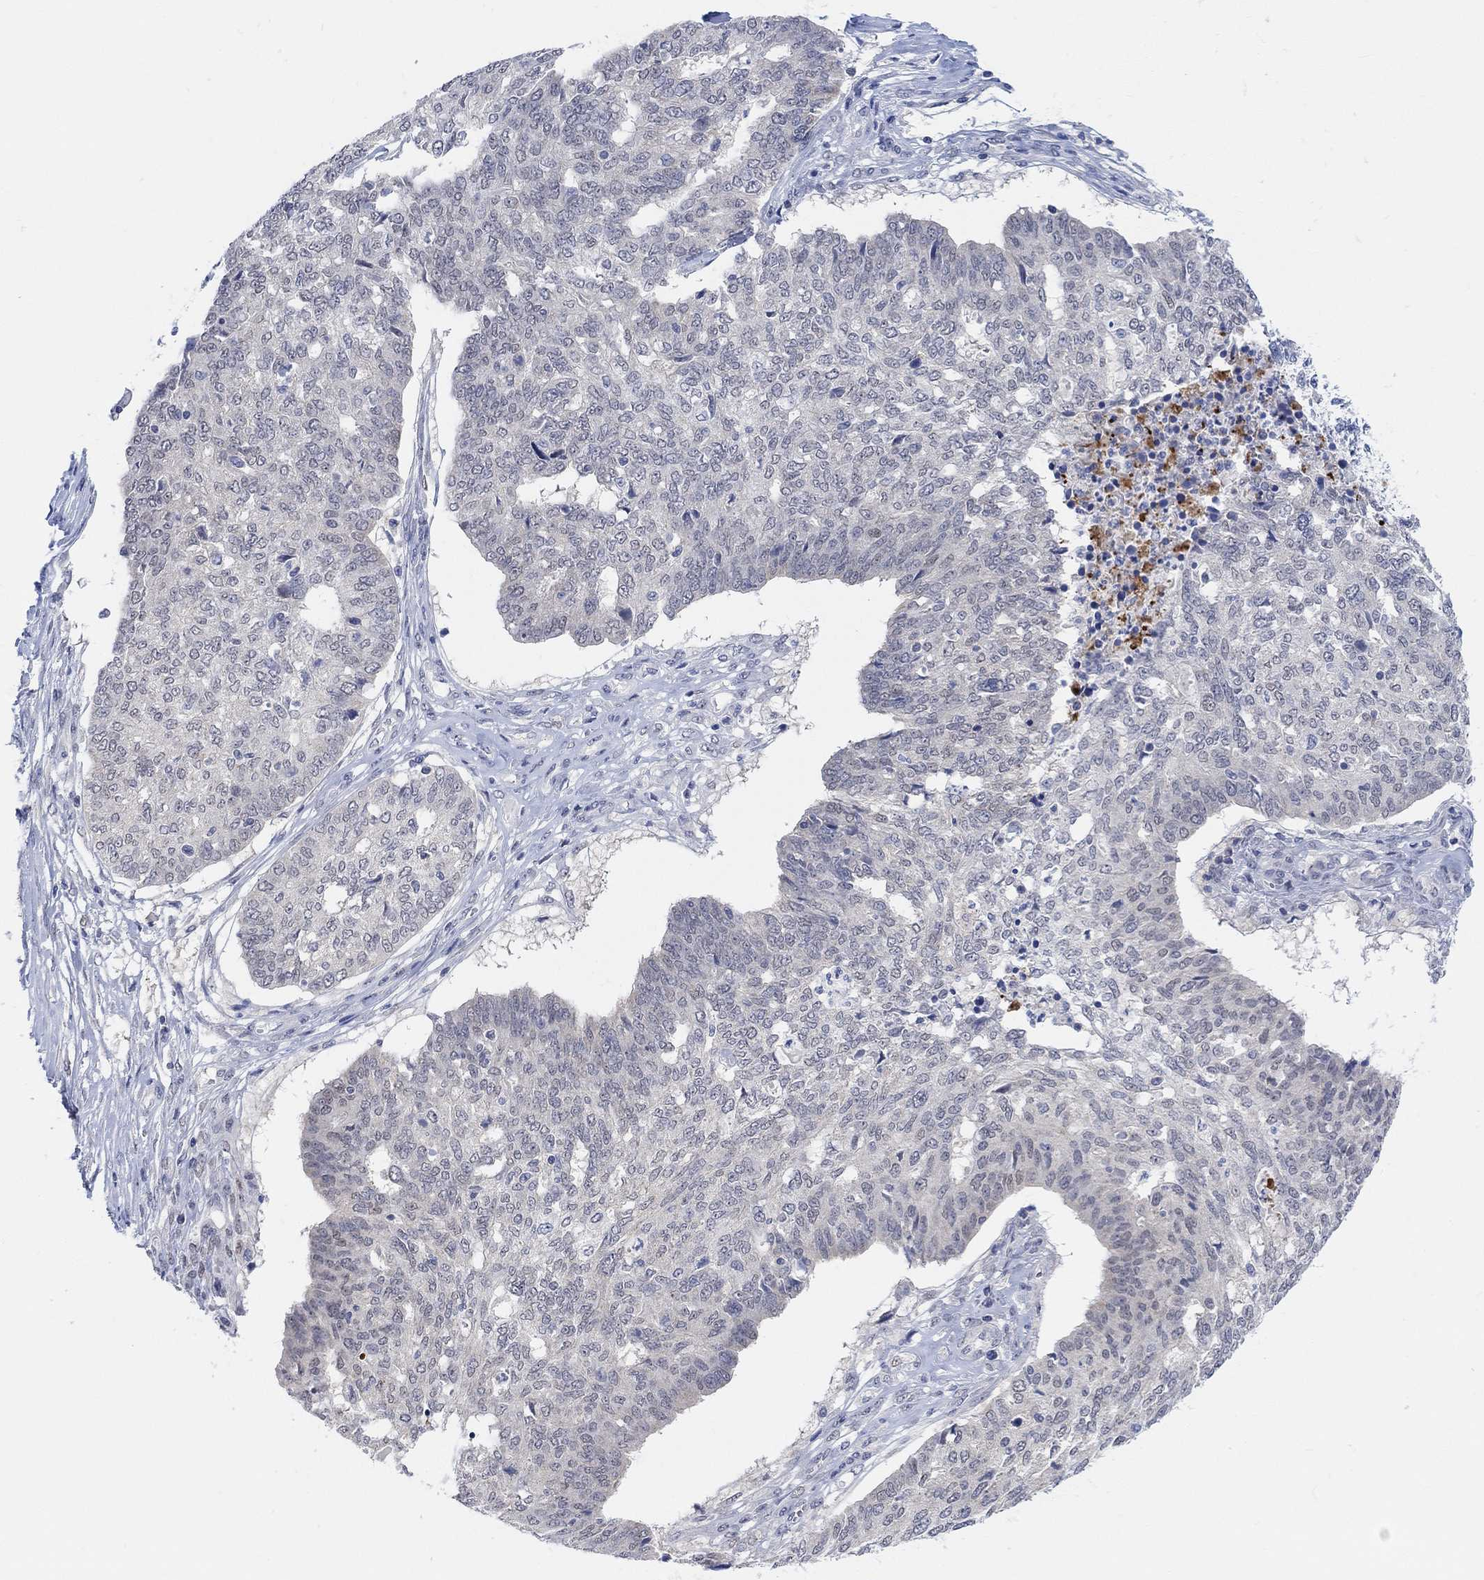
{"staining": {"intensity": "negative", "quantity": "none", "location": "none"}, "tissue": "ovarian cancer", "cell_type": "Tumor cells", "image_type": "cancer", "snomed": [{"axis": "morphology", "description": "Cystadenocarcinoma, serous, NOS"}, {"axis": "topography", "description": "Ovary"}], "caption": "Human serous cystadenocarcinoma (ovarian) stained for a protein using immunohistochemistry (IHC) shows no positivity in tumor cells.", "gene": "RIMS1", "patient": {"sex": "female", "age": 67}}